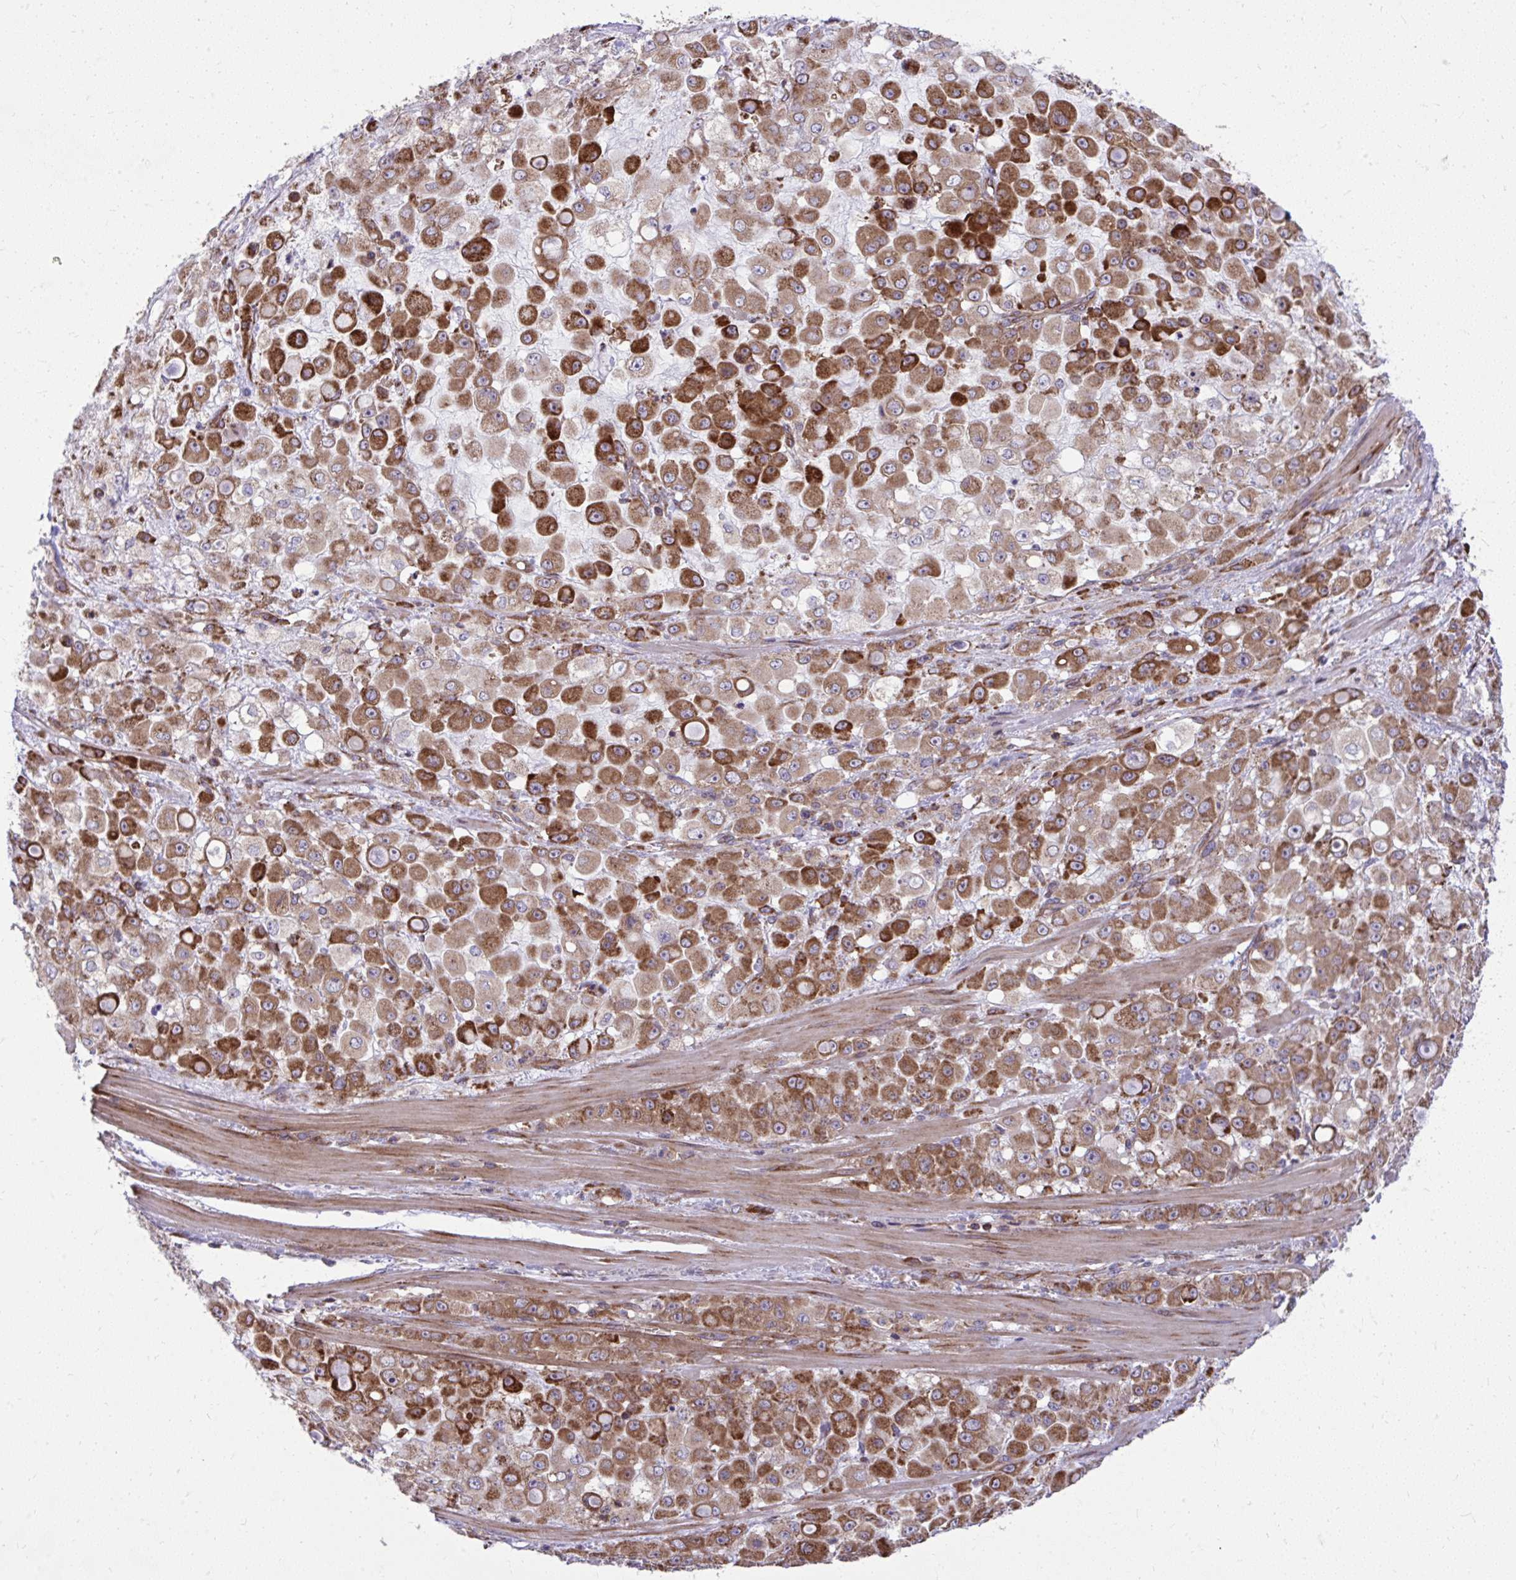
{"staining": {"intensity": "strong", "quantity": "25%-75%", "location": "cytoplasmic/membranous"}, "tissue": "stomach cancer", "cell_type": "Tumor cells", "image_type": "cancer", "snomed": [{"axis": "morphology", "description": "Adenocarcinoma, NOS"}, {"axis": "topography", "description": "Stomach"}], "caption": "Immunohistochemical staining of stomach cancer (adenocarcinoma) demonstrates strong cytoplasmic/membranous protein staining in approximately 25%-75% of tumor cells. Using DAB (brown) and hematoxylin (blue) stains, captured at high magnification using brightfield microscopy.", "gene": "NMNAT3", "patient": {"sex": "female", "age": 76}}